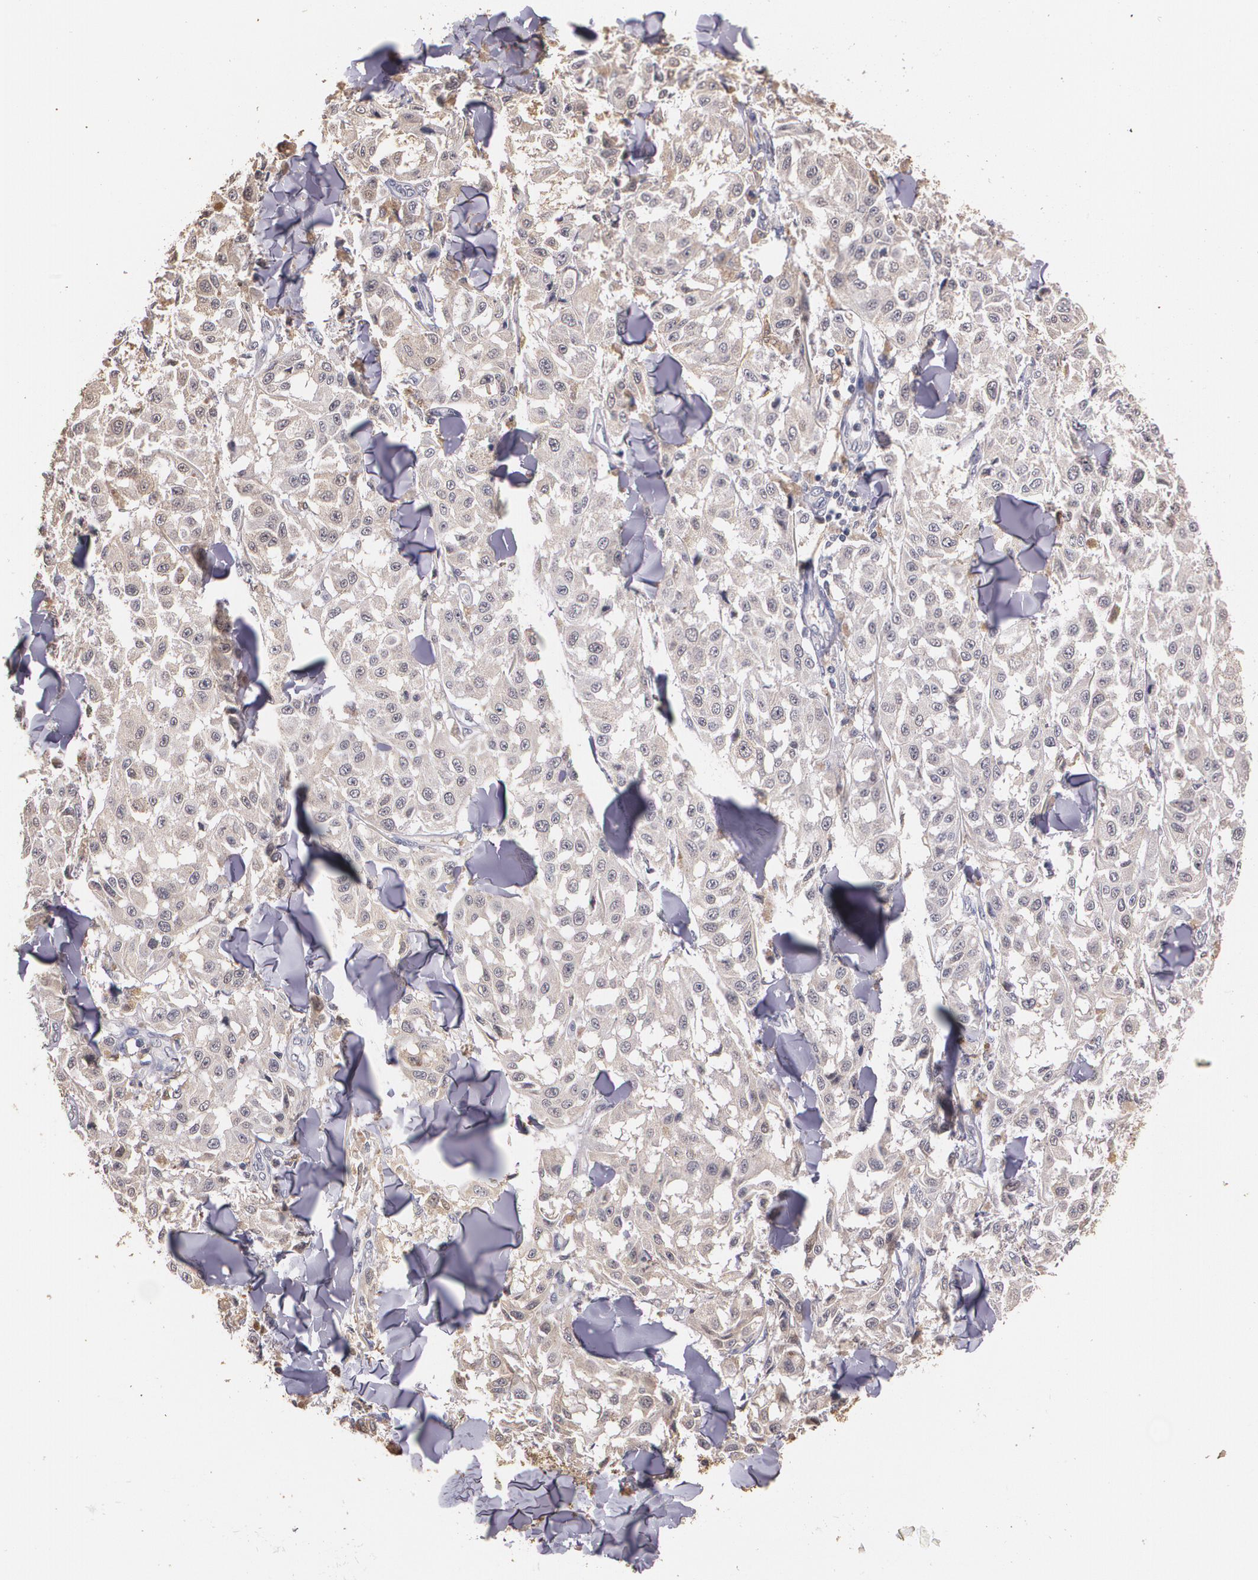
{"staining": {"intensity": "moderate", "quantity": "25%-75%", "location": "cytoplasmic/membranous"}, "tissue": "melanoma", "cell_type": "Tumor cells", "image_type": "cancer", "snomed": [{"axis": "morphology", "description": "Malignant melanoma, NOS"}, {"axis": "topography", "description": "Skin"}], "caption": "A brown stain highlights moderate cytoplasmic/membranous expression of a protein in human melanoma tumor cells.", "gene": "PTS", "patient": {"sex": "female", "age": 64}}